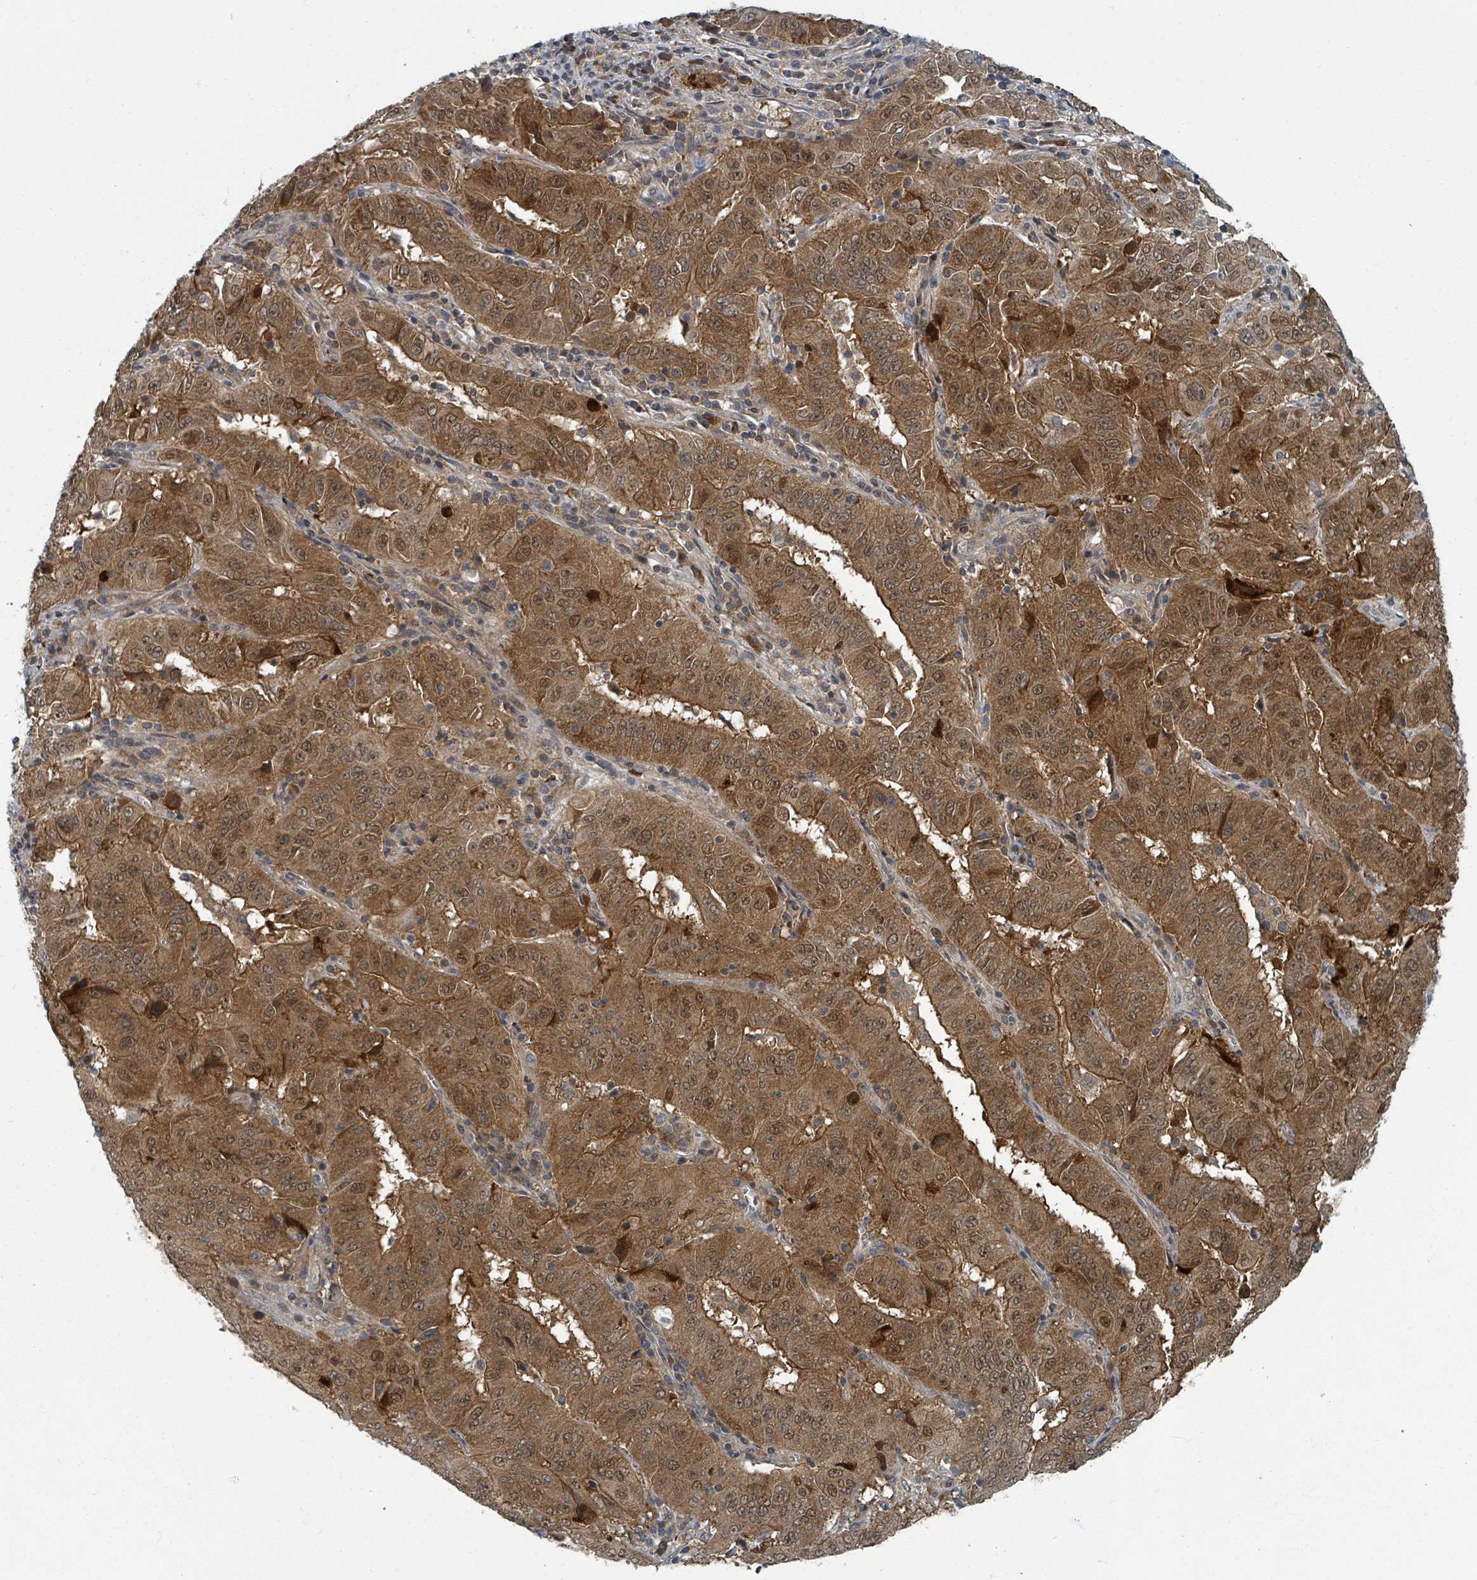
{"staining": {"intensity": "strong", "quantity": ">75%", "location": "cytoplasmic/membranous,nuclear"}, "tissue": "pancreatic cancer", "cell_type": "Tumor cells", "image_type": "cancer", "snomed": [{"axis": "morphology", "description": "Adenocarcinoma, NOS"}, {"axis": "topography", "description": "Pancreas"}], "caption": "Pancreatic cancer (adenocarcinoma) stained with a protein marker exhibits strong staining in tumor cells.", "gene": "GOLGA7", "patient": {"sex": "male", "age": 63}}